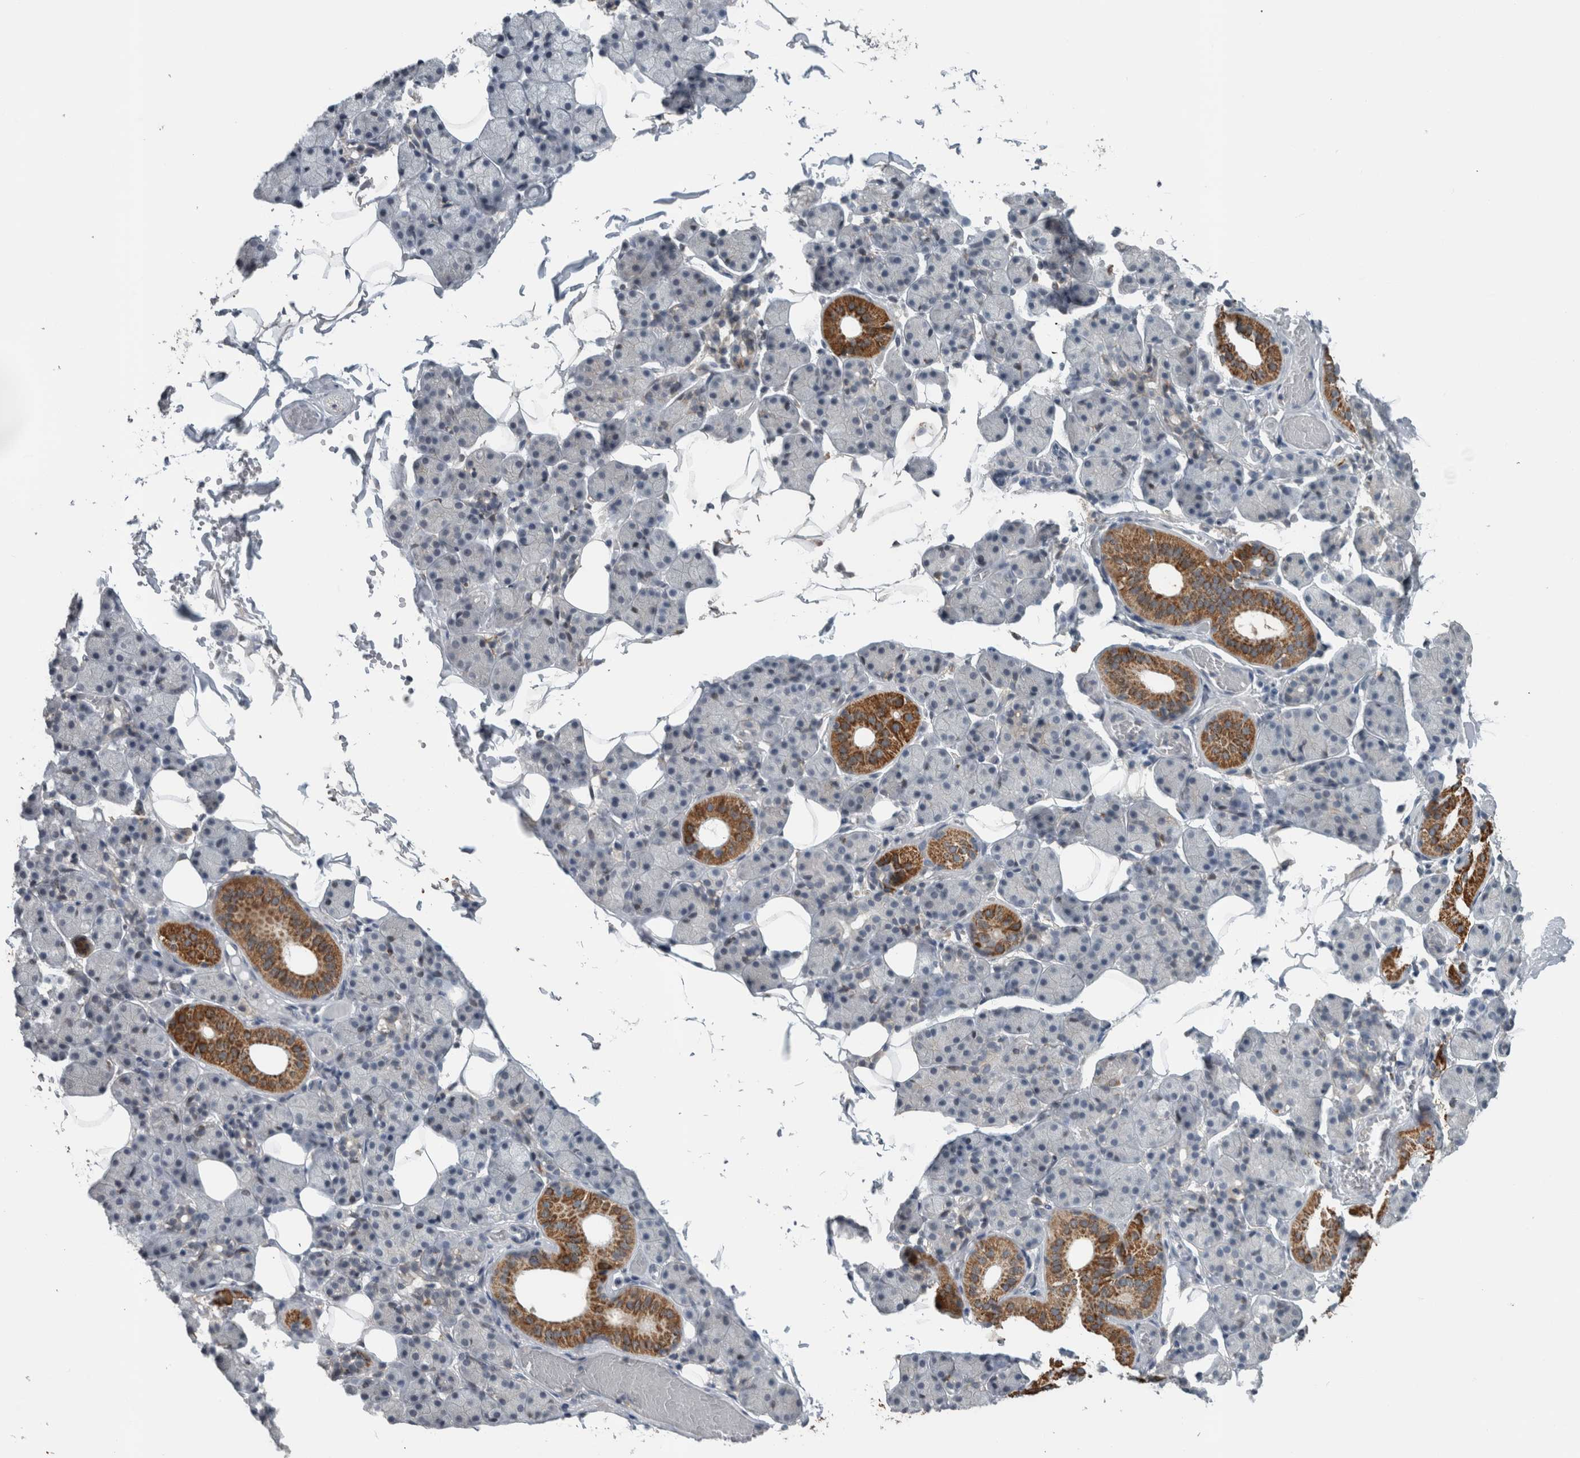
{"staining": {"intensity": "strong", "quantity": "<25%", "location": "cytoplasmic/membranous"}, "tissue": "salivary gland", "cell_type": "Glandular cells", "image_type": "normal", "snomed": [{"axis": "morphology", "description": "Normal tissue, NOS"}, {"axis": "topography", "description": "Salivary gland"}], "caption": "DAB (3,3'-diaminobenzidine) immunohistochemical staining of unremarkable human salivary gland demonstrates strong cytoplasmic/membranous protein expression in about <25% of glandular cells. (Stains: DAB in brown, nuclei in blue, Microscopy: brightfield microscopy at high magnification).", "gene": "ACSF2", "patient": {"sex": "female", "age": 33}}